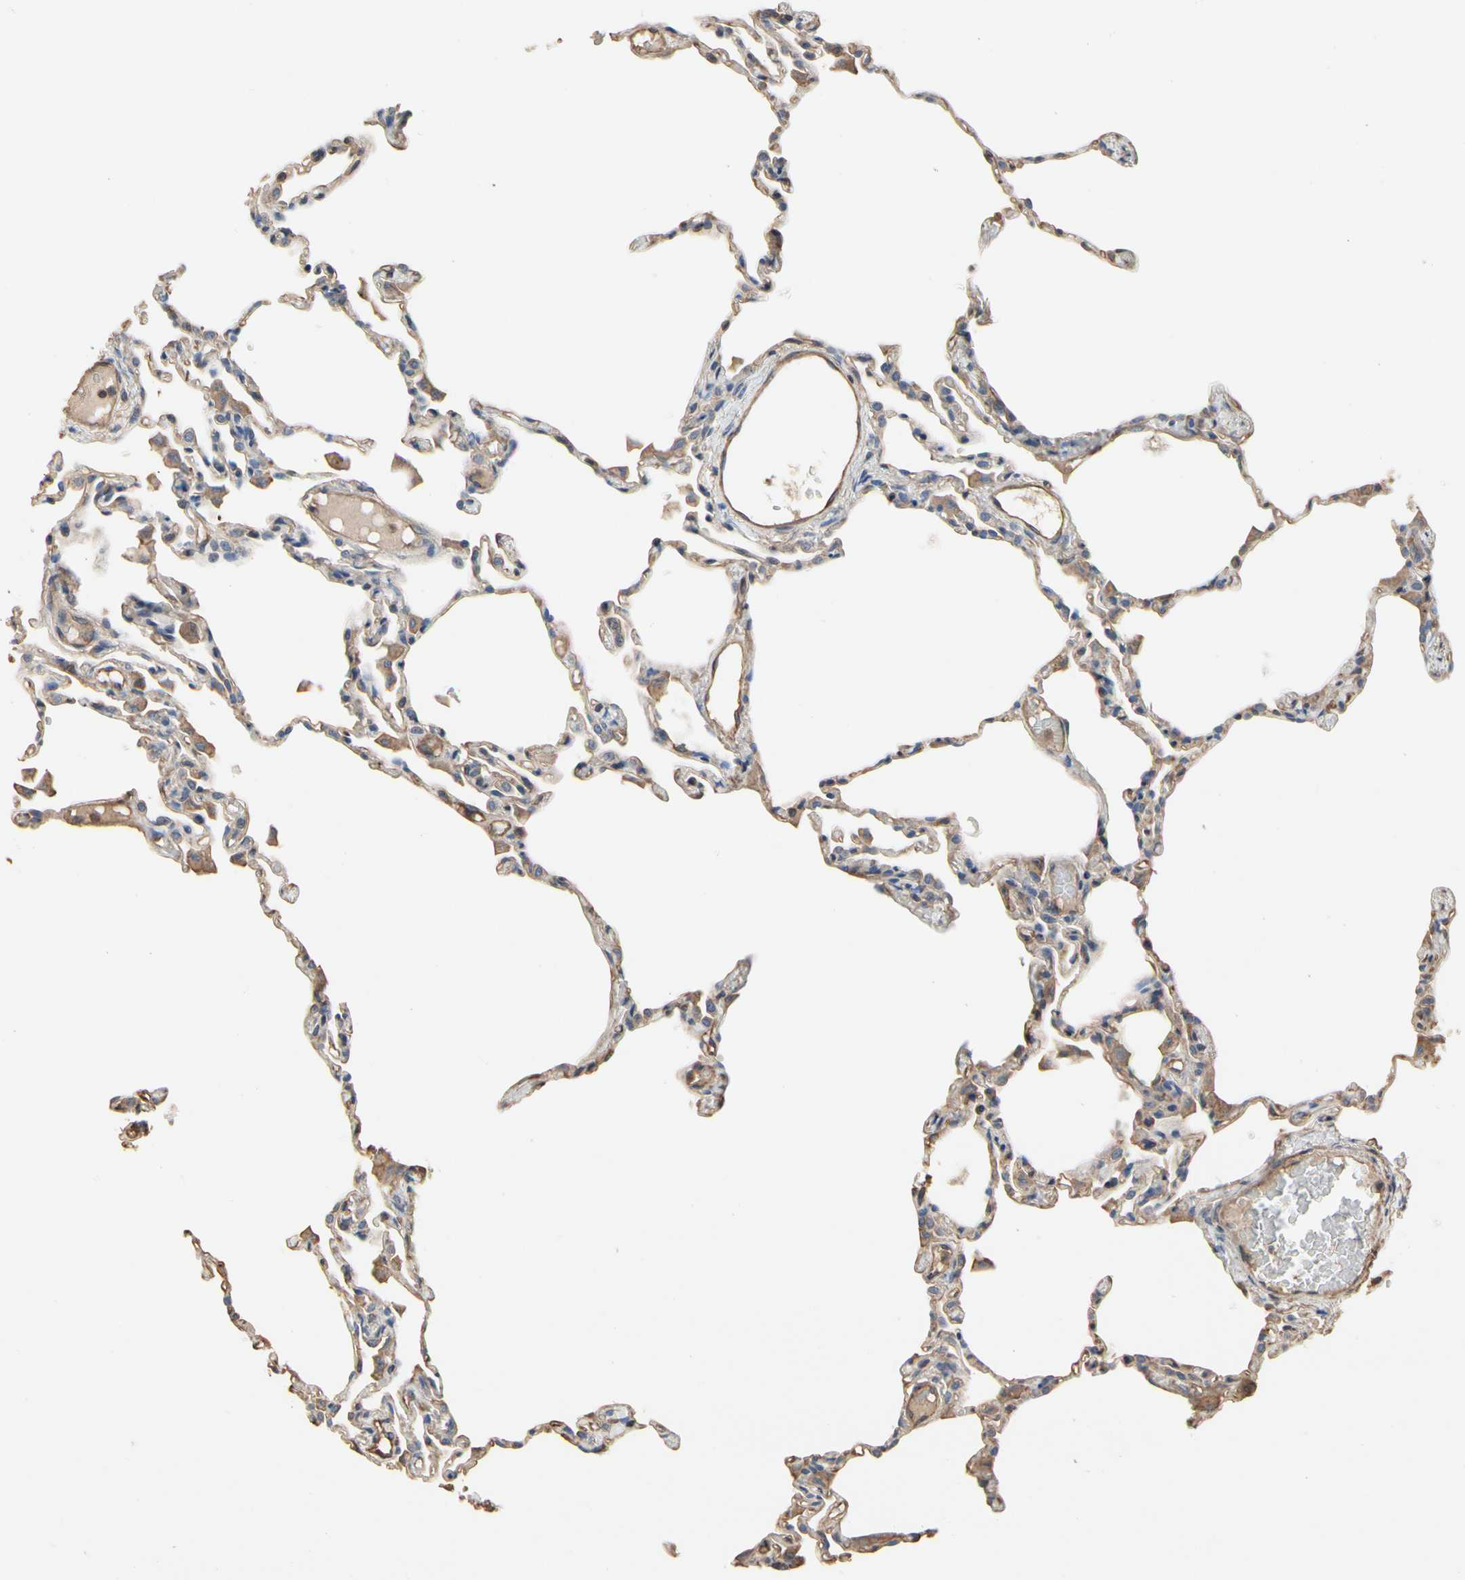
{"staining": {"intensity": "moderate", "quantity": "25%-75%", "location": "cytoplasmic/membranous"}, "tissue": "lung", "cell_type": "Alveolar cells", "image_type": "normal", "snomed": [{"axis": "morphology", "description": "Normal tissue, NOS"}, {"axis": "topography", "description": "Lung"}], "caption": "Immunohistochemical staining of normal human lung reveals 25%-75% levels of moderate cytoplasmic/membranous protein expression in about 25%-75% of alveolar cells. The staining is performed using DAB brown chromogen to label protein expression. The nuclei are counter-stained blue using hematoxylin.", "gene": "PDZK1", "patient": {"sex": "female", "age": 49}}